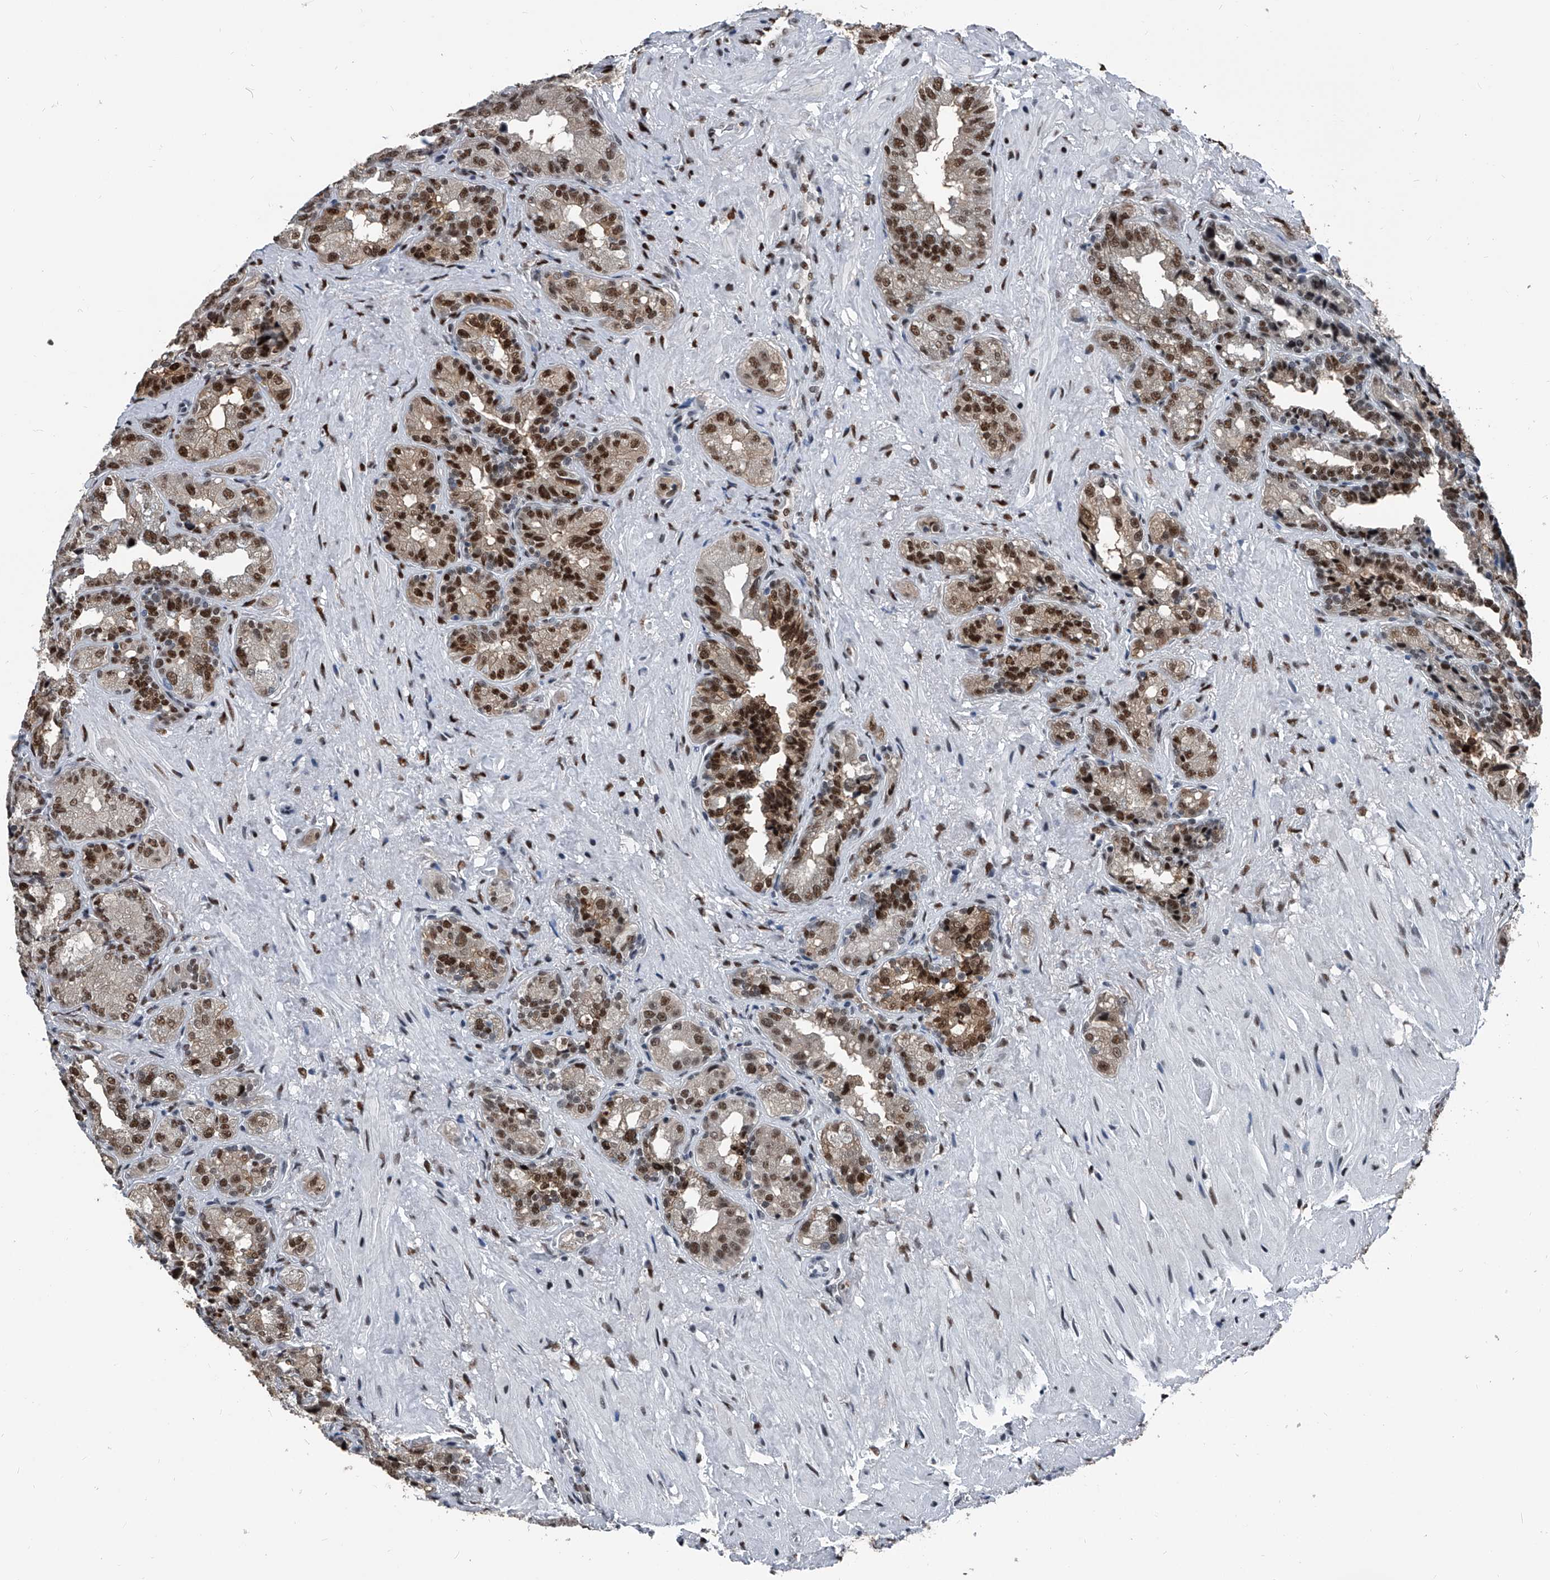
{"staining": {"intensity": "strong", "quantity": "25%-75%", "location": "nuclear"}, "tissue": "seminal vesicle", "cell_type": "Glandular cells", "image_type": "normal", "snomed": [{"axis": "morphology", "description": "Normal tissue, NOS"}, {"axis": "topography", "description": "Seminal veicle"}, {"axis": "topography", "description": "Peripheral nerve tissue"}], "caption": "Immunohistochemistry (IHC) of benign human seminal vesicle shows high levels of strong nuclear staining in approximately 25%-75% of glandular cells. The protein is stained brown, and the nuclei are stained in blue (DAB (3,3'-diaminobenzidine) IHC with brightfield microscopy, high magnification).", "gene": "FKBP5", "patient": {"sex": "male", "age": 63}}